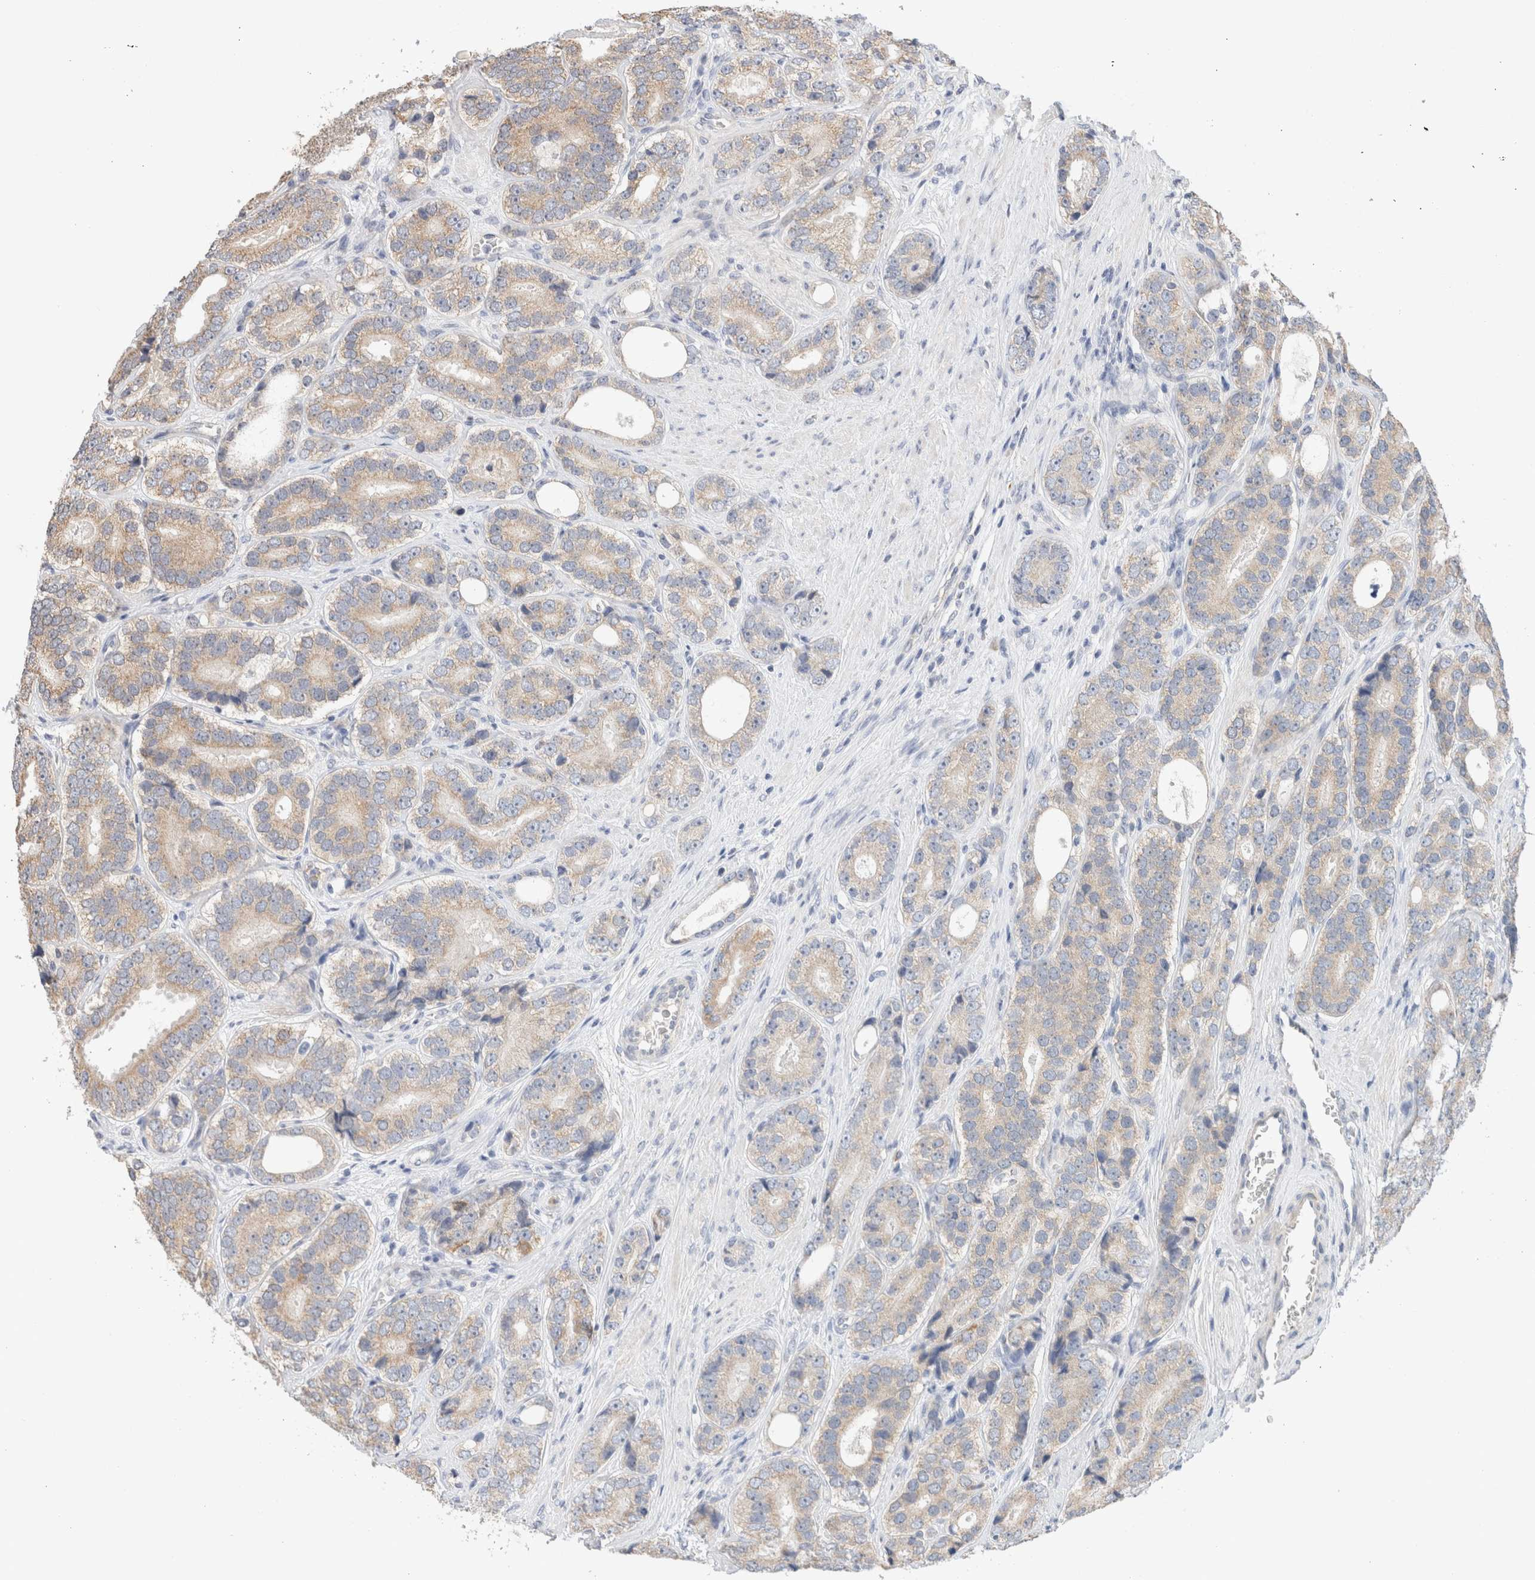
{"staining": {"intensity": "weak", "quantity": "25%-75%", "location": "cytoplasmic/membranous"}, "tissue": "prostate cancer", "cell_type": "Tumor cells", "image_type": "cancer", "snomed": [{"axis": "morphology", "description": "Adenocarcinoma, High grade"}, {"axis": "topography", "description": "Prostate"}], "caption": "Human prostate adenocarcinoma (high-grade) stained with a protein marker exhibits weak staining in tumor cells.", "gene": "CA13", "patient": {"sex": "male", "age": 56}}